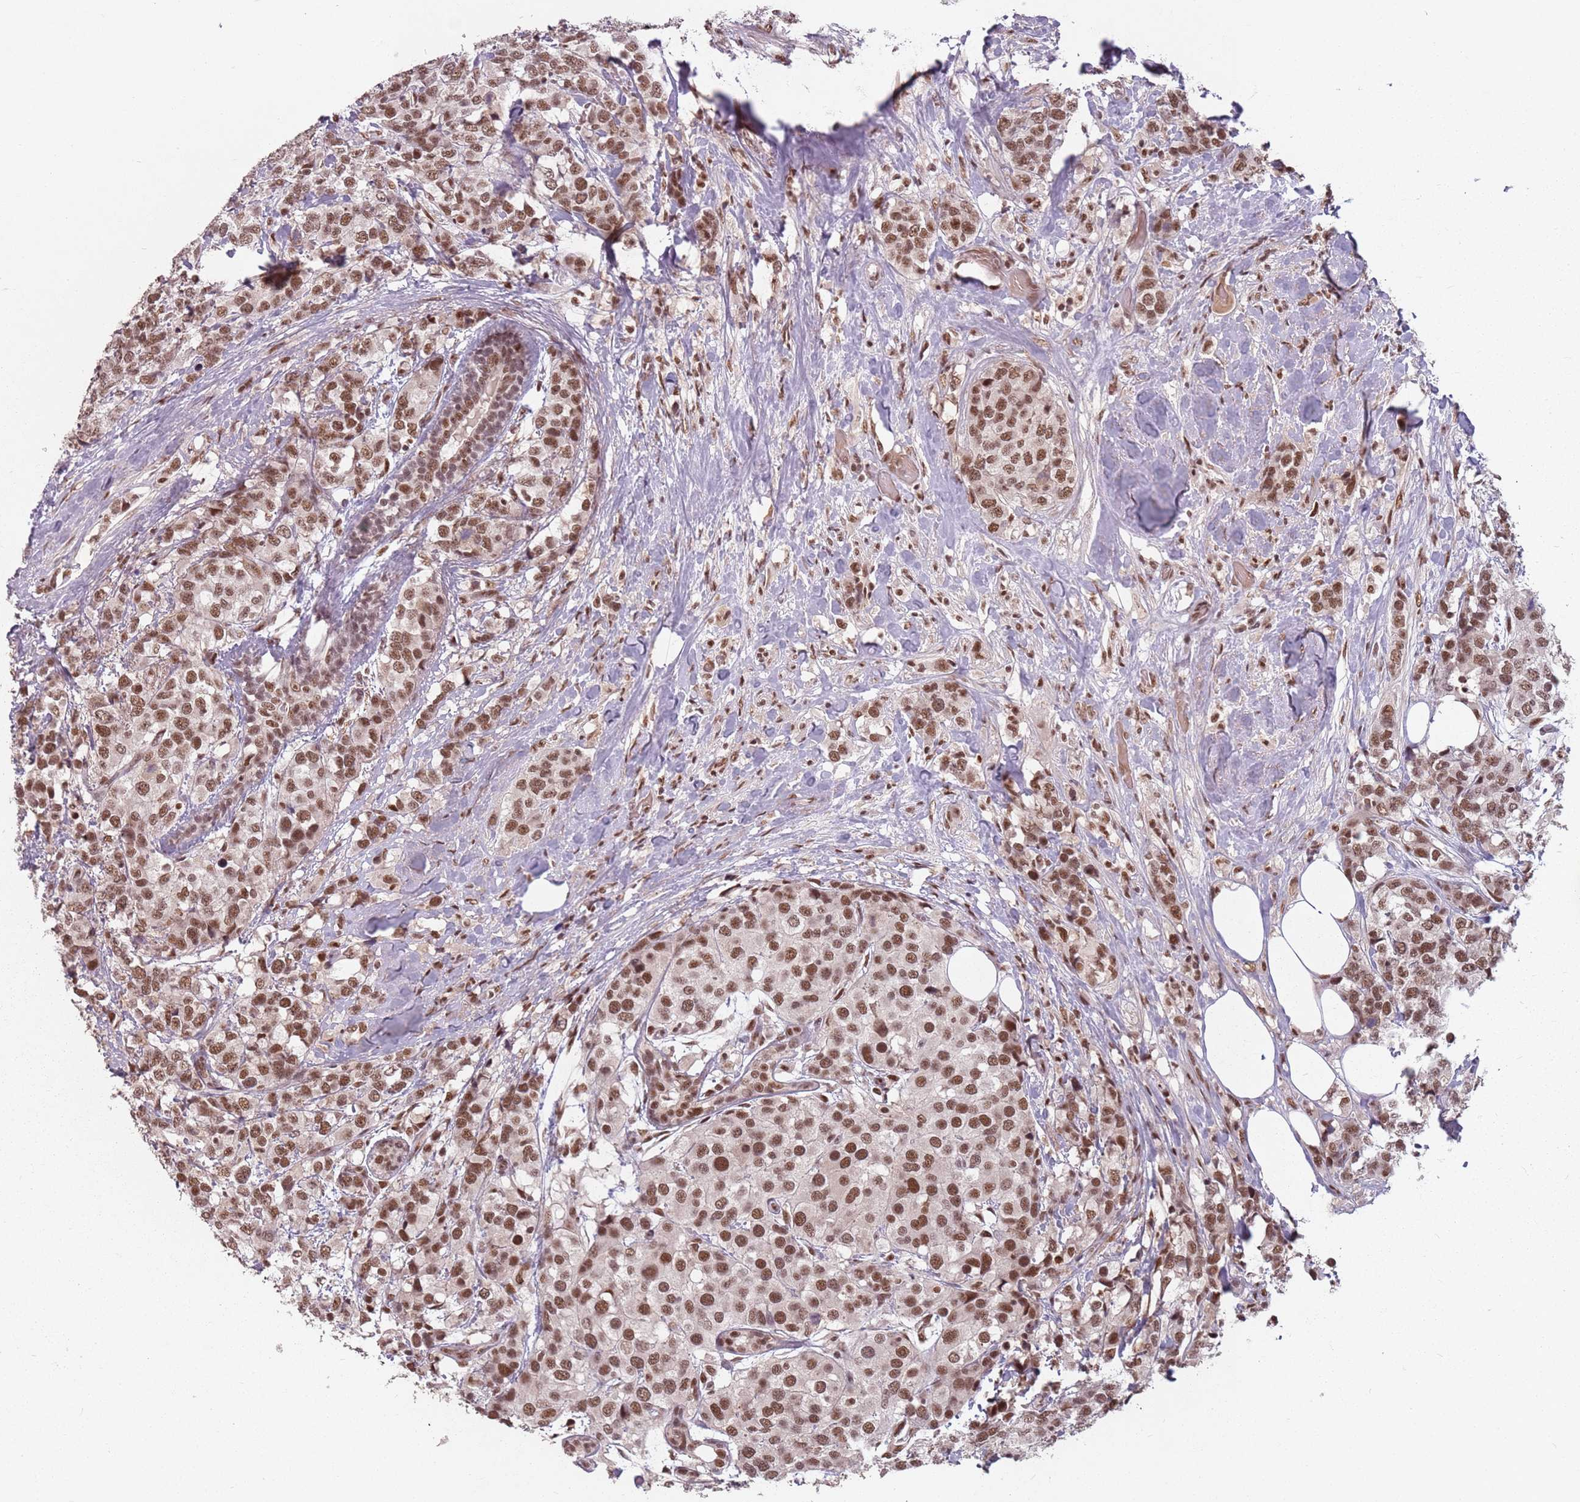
{"staining": {"intensity": "moderate", "quantity": ">75%", "location": "nuclear"}, "tissue": "breast cancer", "cell_type": "Tumor cells", "image_type": "cancer", "snomed": [{"axis": "morphology", "description": "Lobular carcinoma"}, {"axis": "topography", "description": "Breast"}], "caption": "Lobular carcinoma (breast) tissue exhibits moderate nuclear positivity in approximately >75% of tumor cells", "gene": "NCBP1", "patient": {"sex": "female", "age": 59}}